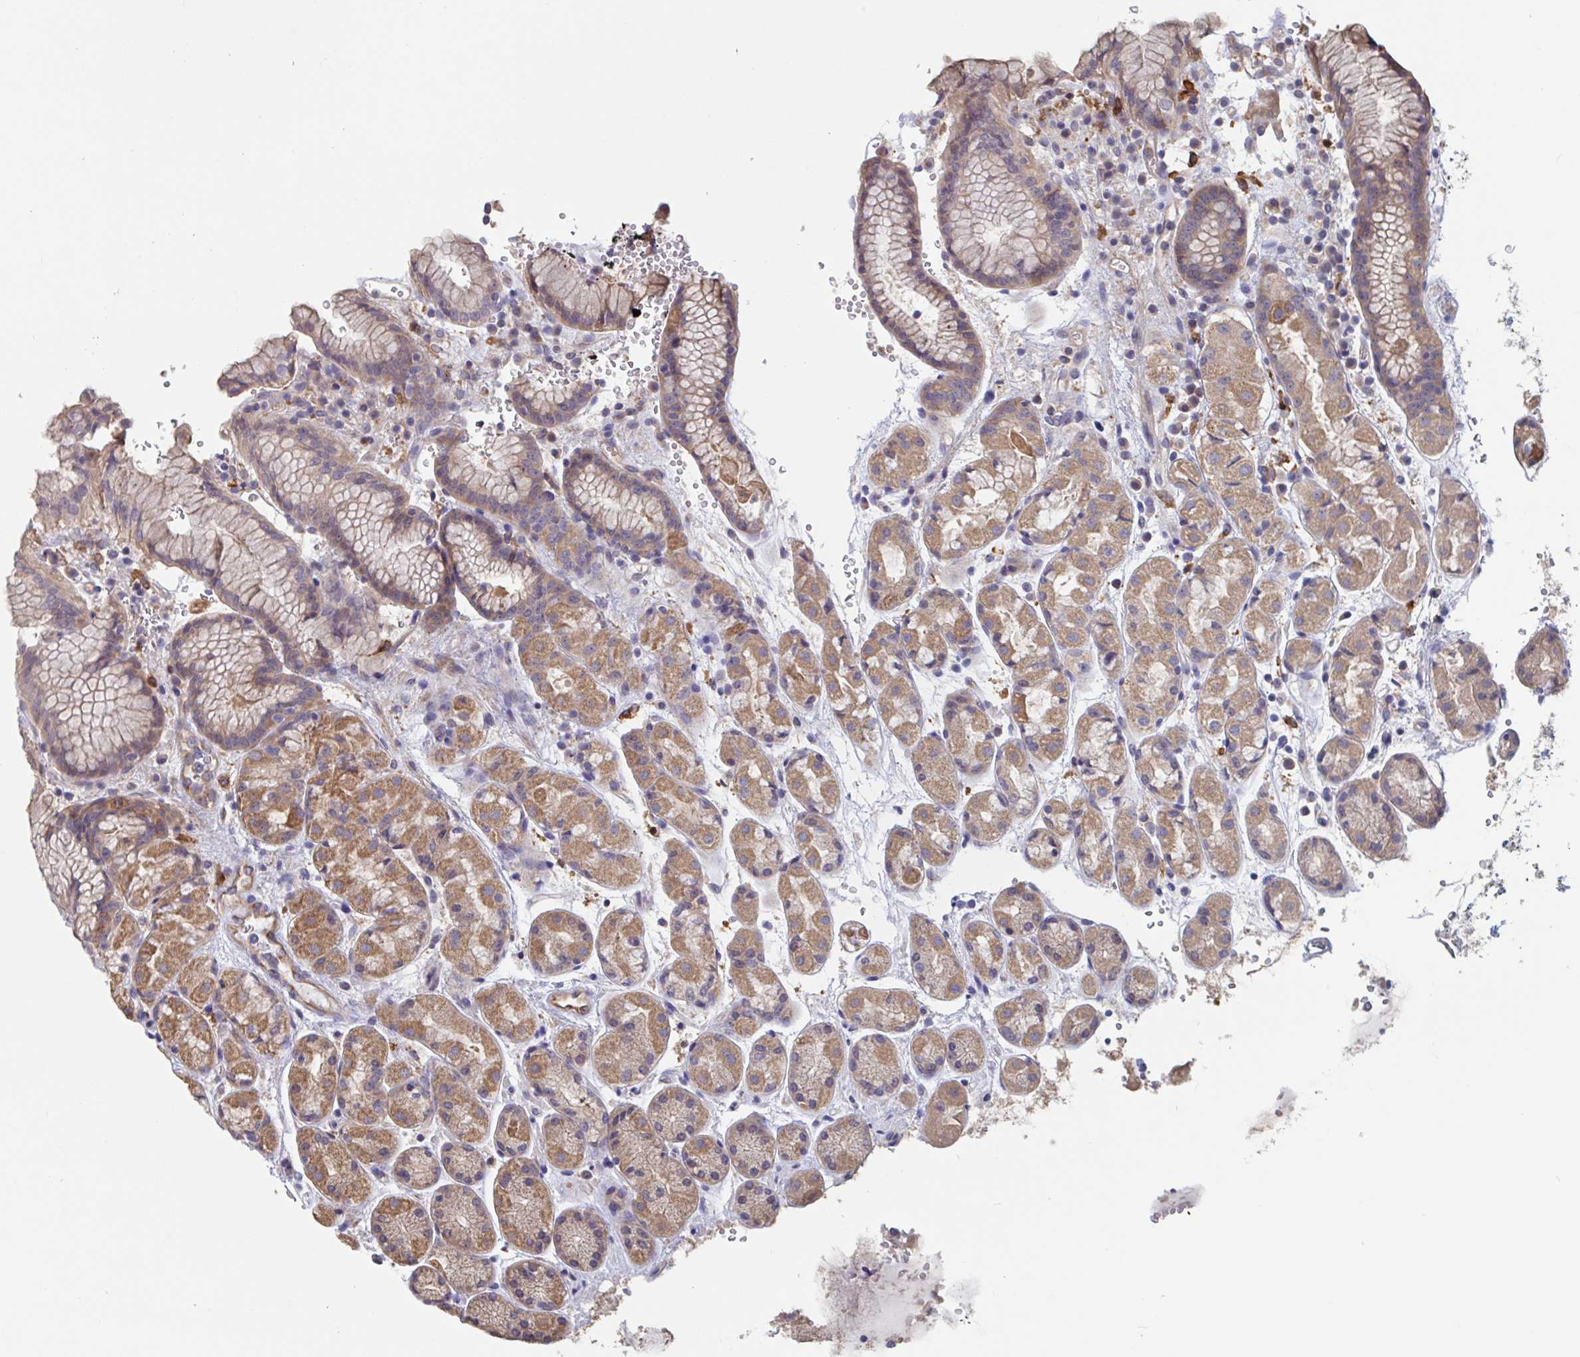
{"staining": {"intensity": "moderate", "quantity": "25%-75%", "location": "cytoplasmic/membranous"}, "tissue": "stomach", "cell_type": "Glandular cells", "image_type": "normal", "snomed": [{"axis": "morphology", "description": "Normal tissue, NOS"}, {"axis": "topography", "description": "Stomach"}, {"axis": "topography", "description": "Stomach, lower"}], "caption": "A histopathology image showing moderate cytoplasmic/membranous staining in about 25%-75% of glandular cells in unremarkable stomach, as visualized by brown immunohistochemical staining.", "gene": "SNX8", "patient": {"sex": "female", "age": 56}}